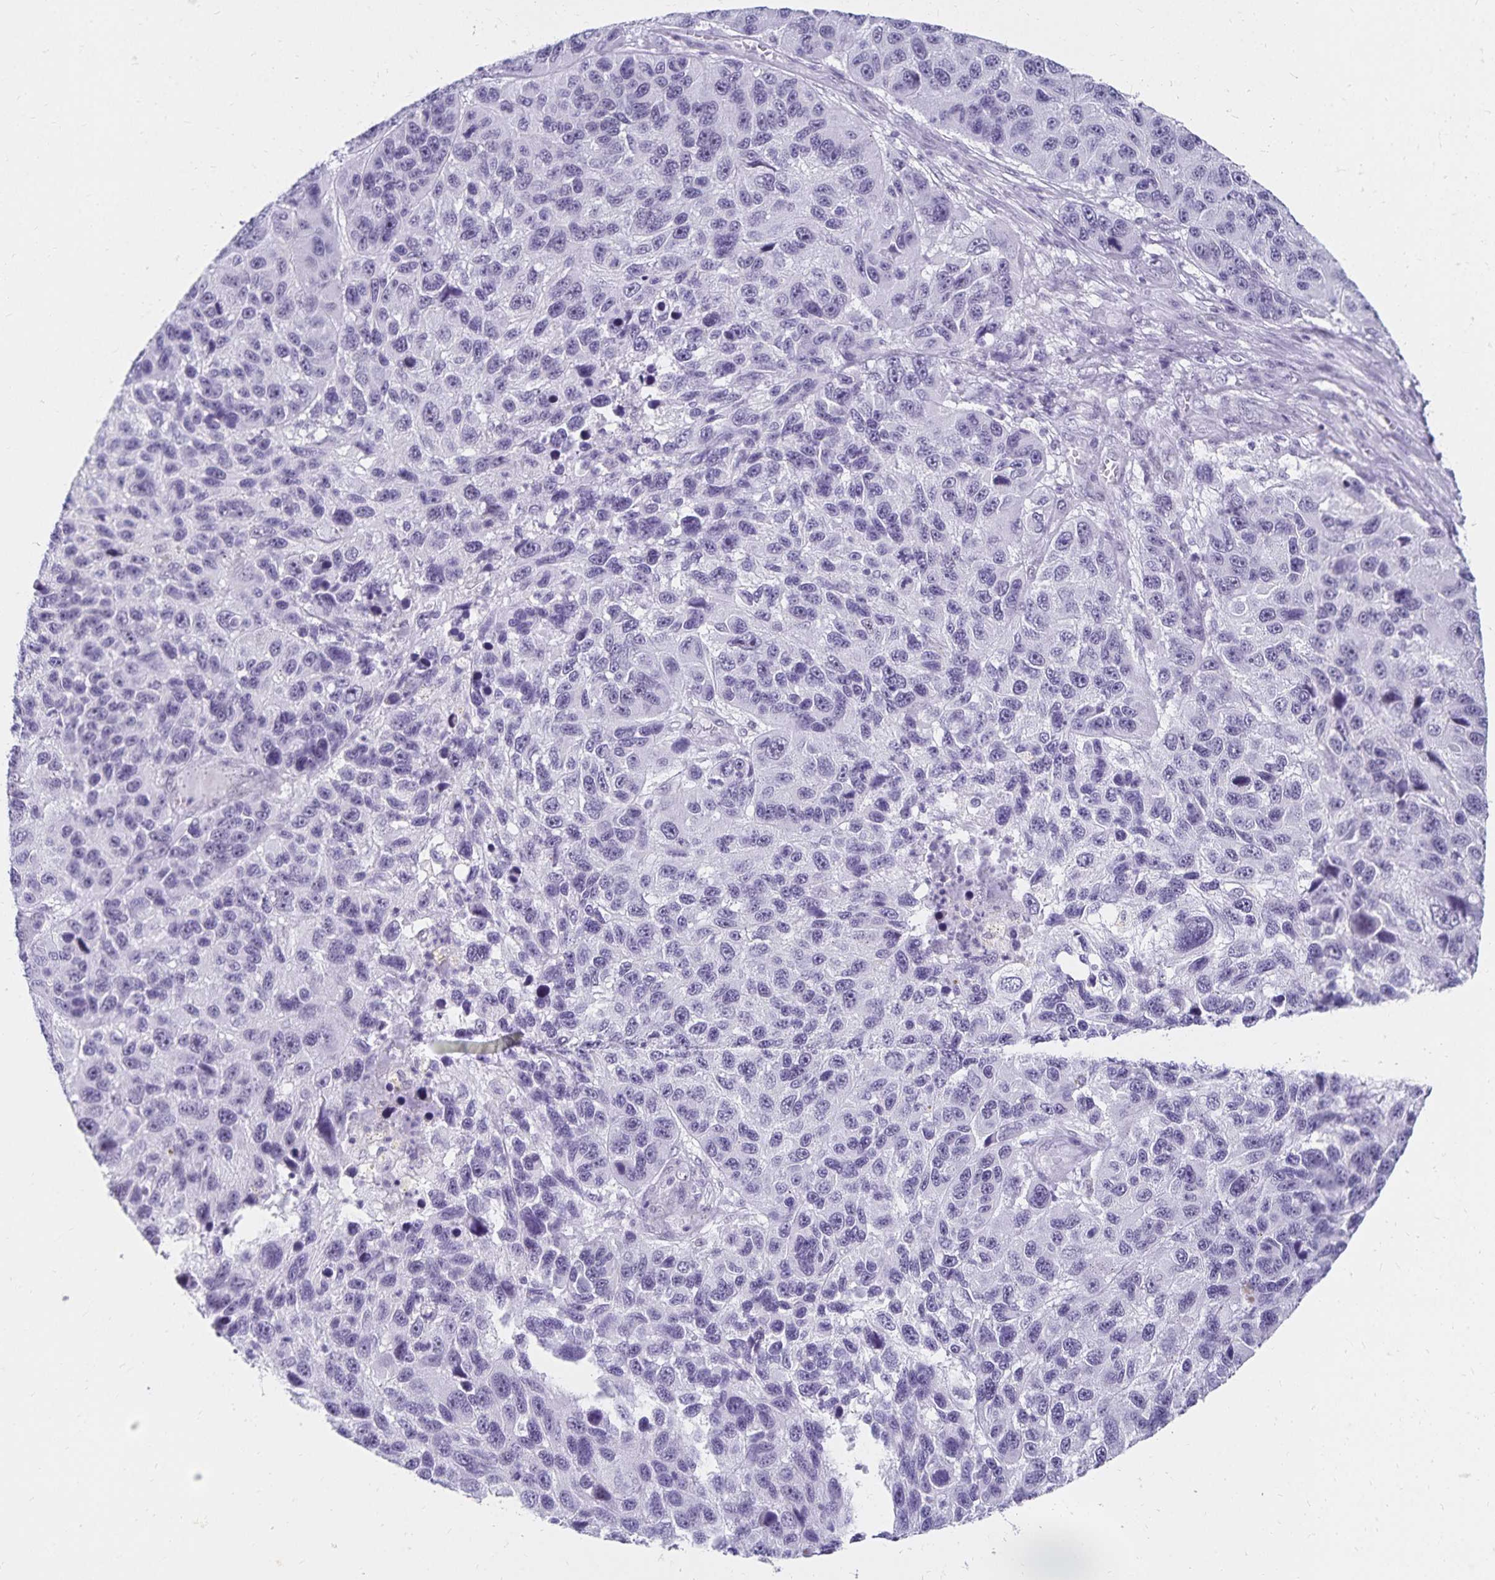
{"staining": {"intensity": "negative", "quantity": "none", "location": "none"}, "tissue": "melanoma", "cell_type": "Tumor cells", "image_type": "cancer", "snomed": [{"axis": "morphology", "description": "Malignant melanoma, NOS"}, {"axis": "topography", "description": "Skin"}], "caption": "The histopathology image demonstrates no significant positivity in tumor cells of melanoma.", "gene": "C20orf85", "patient": {"sex": "male", "age": 53}}